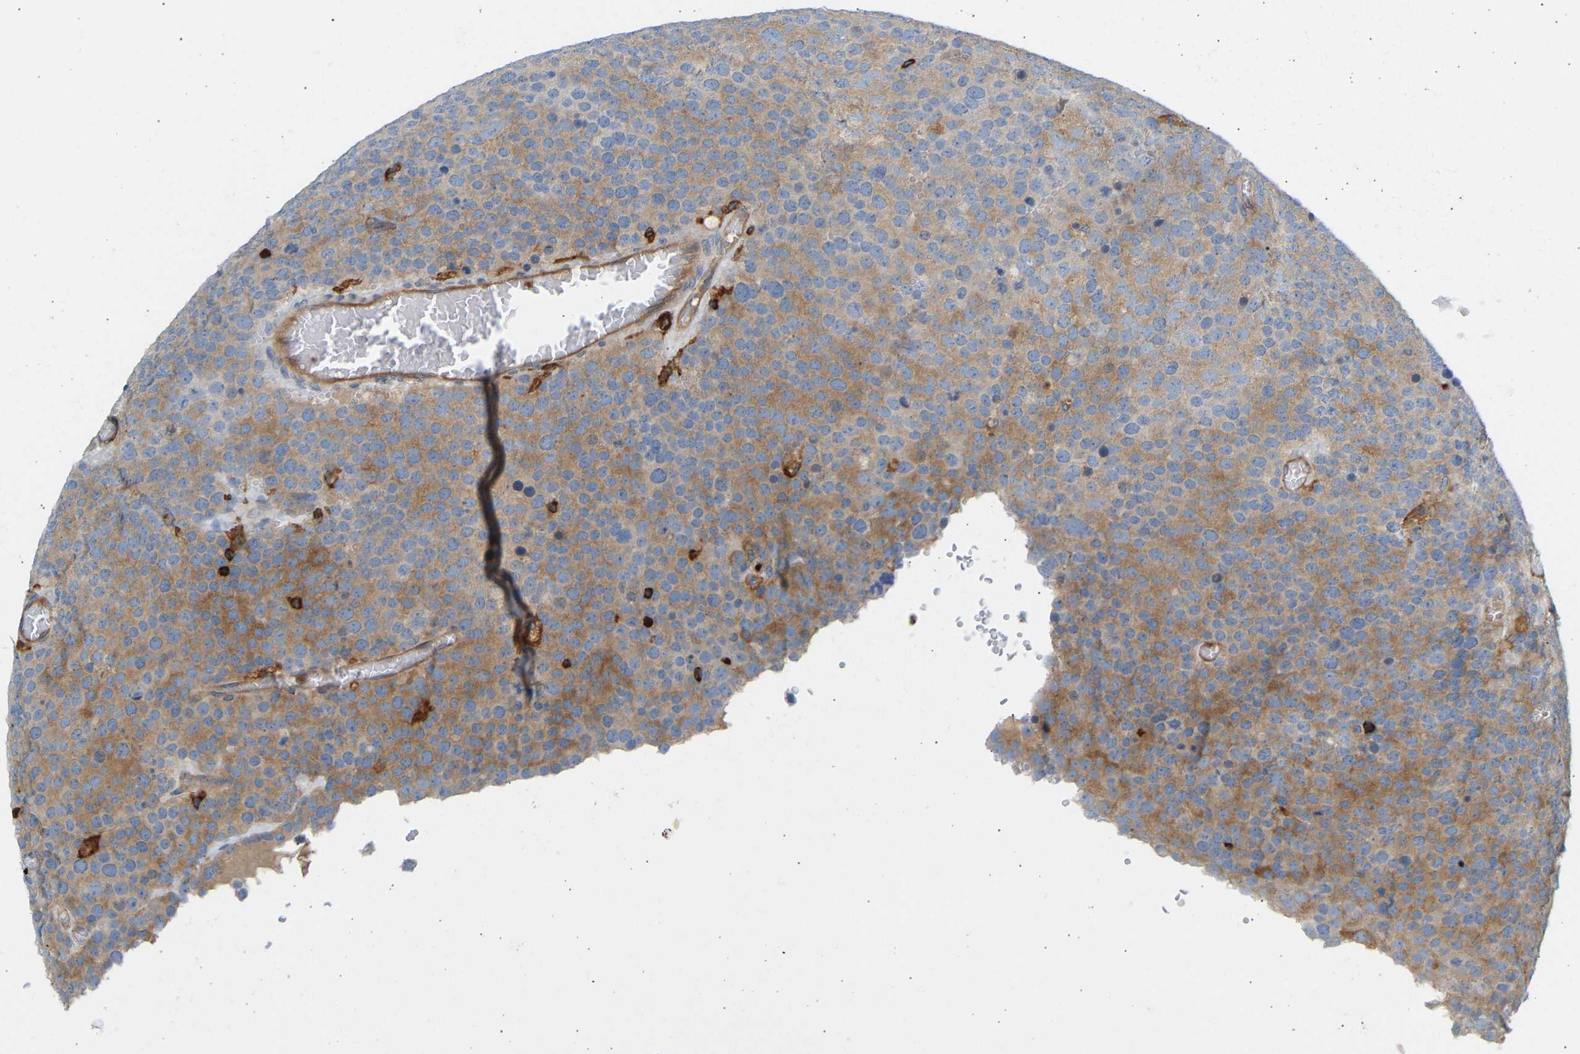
{"staining": {"intensity": "moderate", "quantity": "25%-75%", "location": "cytoplasmic/membranous"}, "tissue": "testis cancer", "cell_type": "Tumor cells", "image_type": "cancer", "snomed": [{"axis": "morphology", "description": "Normal tissue, NOS"}, {"axis": "morphology", "description": "Seminoma, NOS"}, {"axis": "topography", "description": "Testis"}], "caption": "A micrograph showing moderate cytoplasmic/membranous staining in about 25%-75% of tumor cells in testis cancer (seminoma), as visualized by brown immunohistochemical staining.", "gene": "FNBP1", "patient": {"sex": "male", "age": 71}}